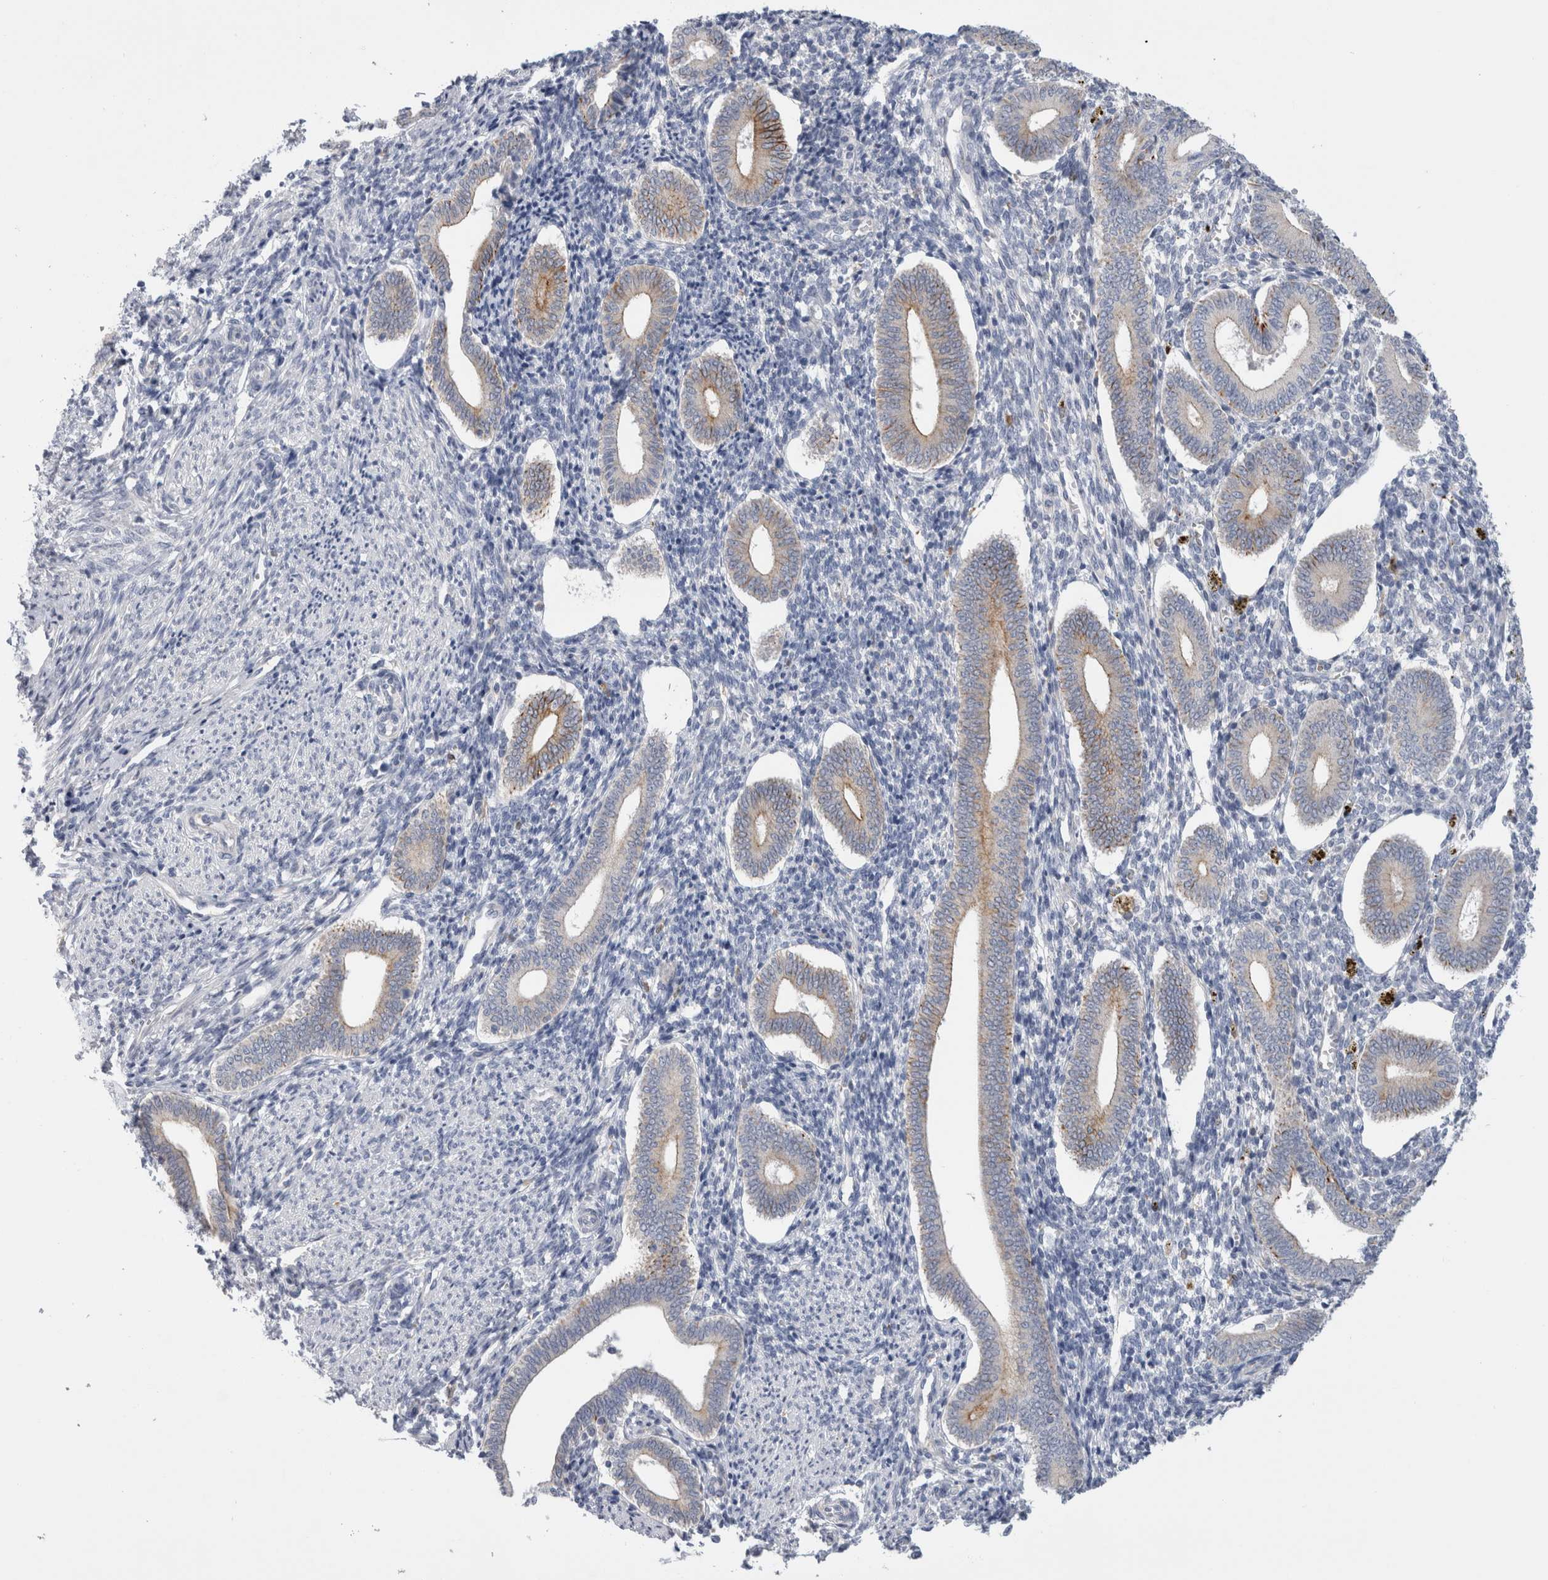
{"staining": {"intensity": "negative", "quantity": "none", "location": "none"}, "tissue": "endometrium", "cell_type": "Cells in endometrial stroma", "image_type": "normal", "snomed": [{"axis": "morphology", "description": "Normal tissue, NOS"}, {"axis": "topography", "description": "Uterus"}, {"axis": "topography", "description": "Endometrium"}], "caption": "Endometrium stained for a protein using immunohistochemistry reveals no expression cells in endometrial stroma.", "gene": "SLC20A2", "patient": {"sex": "female", "age": 33}}